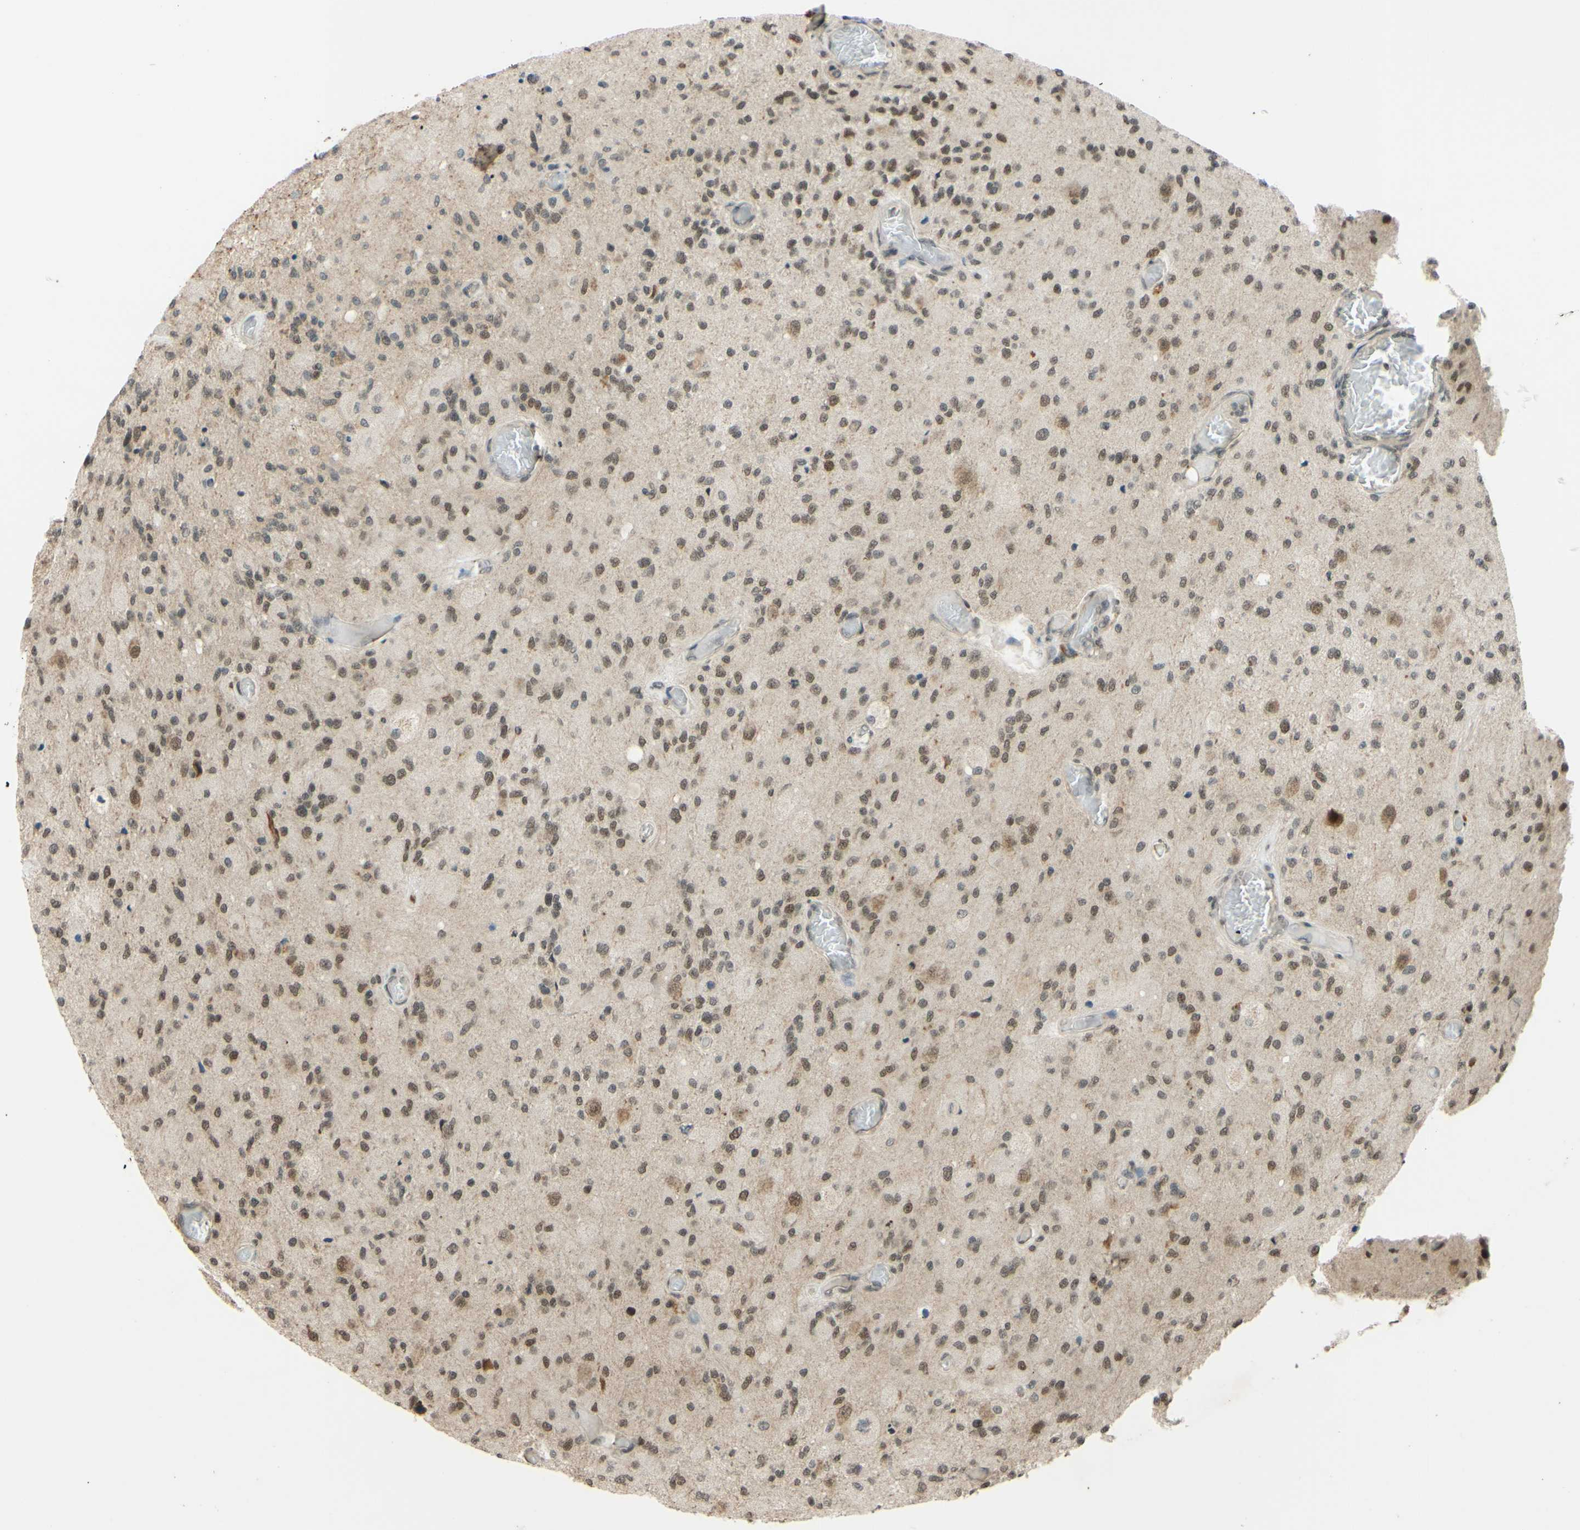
{"staining": {"intensity": "moderate", "quantity": ">75%", "location": "nuclear"}, "tissue": "glioma", "cell_type": "Tumor cells", "image_type": "cancer", "snomed": [{"axis": "morphology", "description": "Normal tissue, NOS"}, {"axis": "morphology", "description": "Glioma, malignant, High grade"}, {"axis": "topography", "description": "Cerebral cortex"}], "caption": "Immunohistochemical staining of human glioma reveals medium levels of moderate nuclear protein staining in about >75% of tumor cells. (Brightfield microscopy of DAB IHC at high magnification).", "gene": "SMARCB1", "patient": {"sex": "male", "age": 77}}